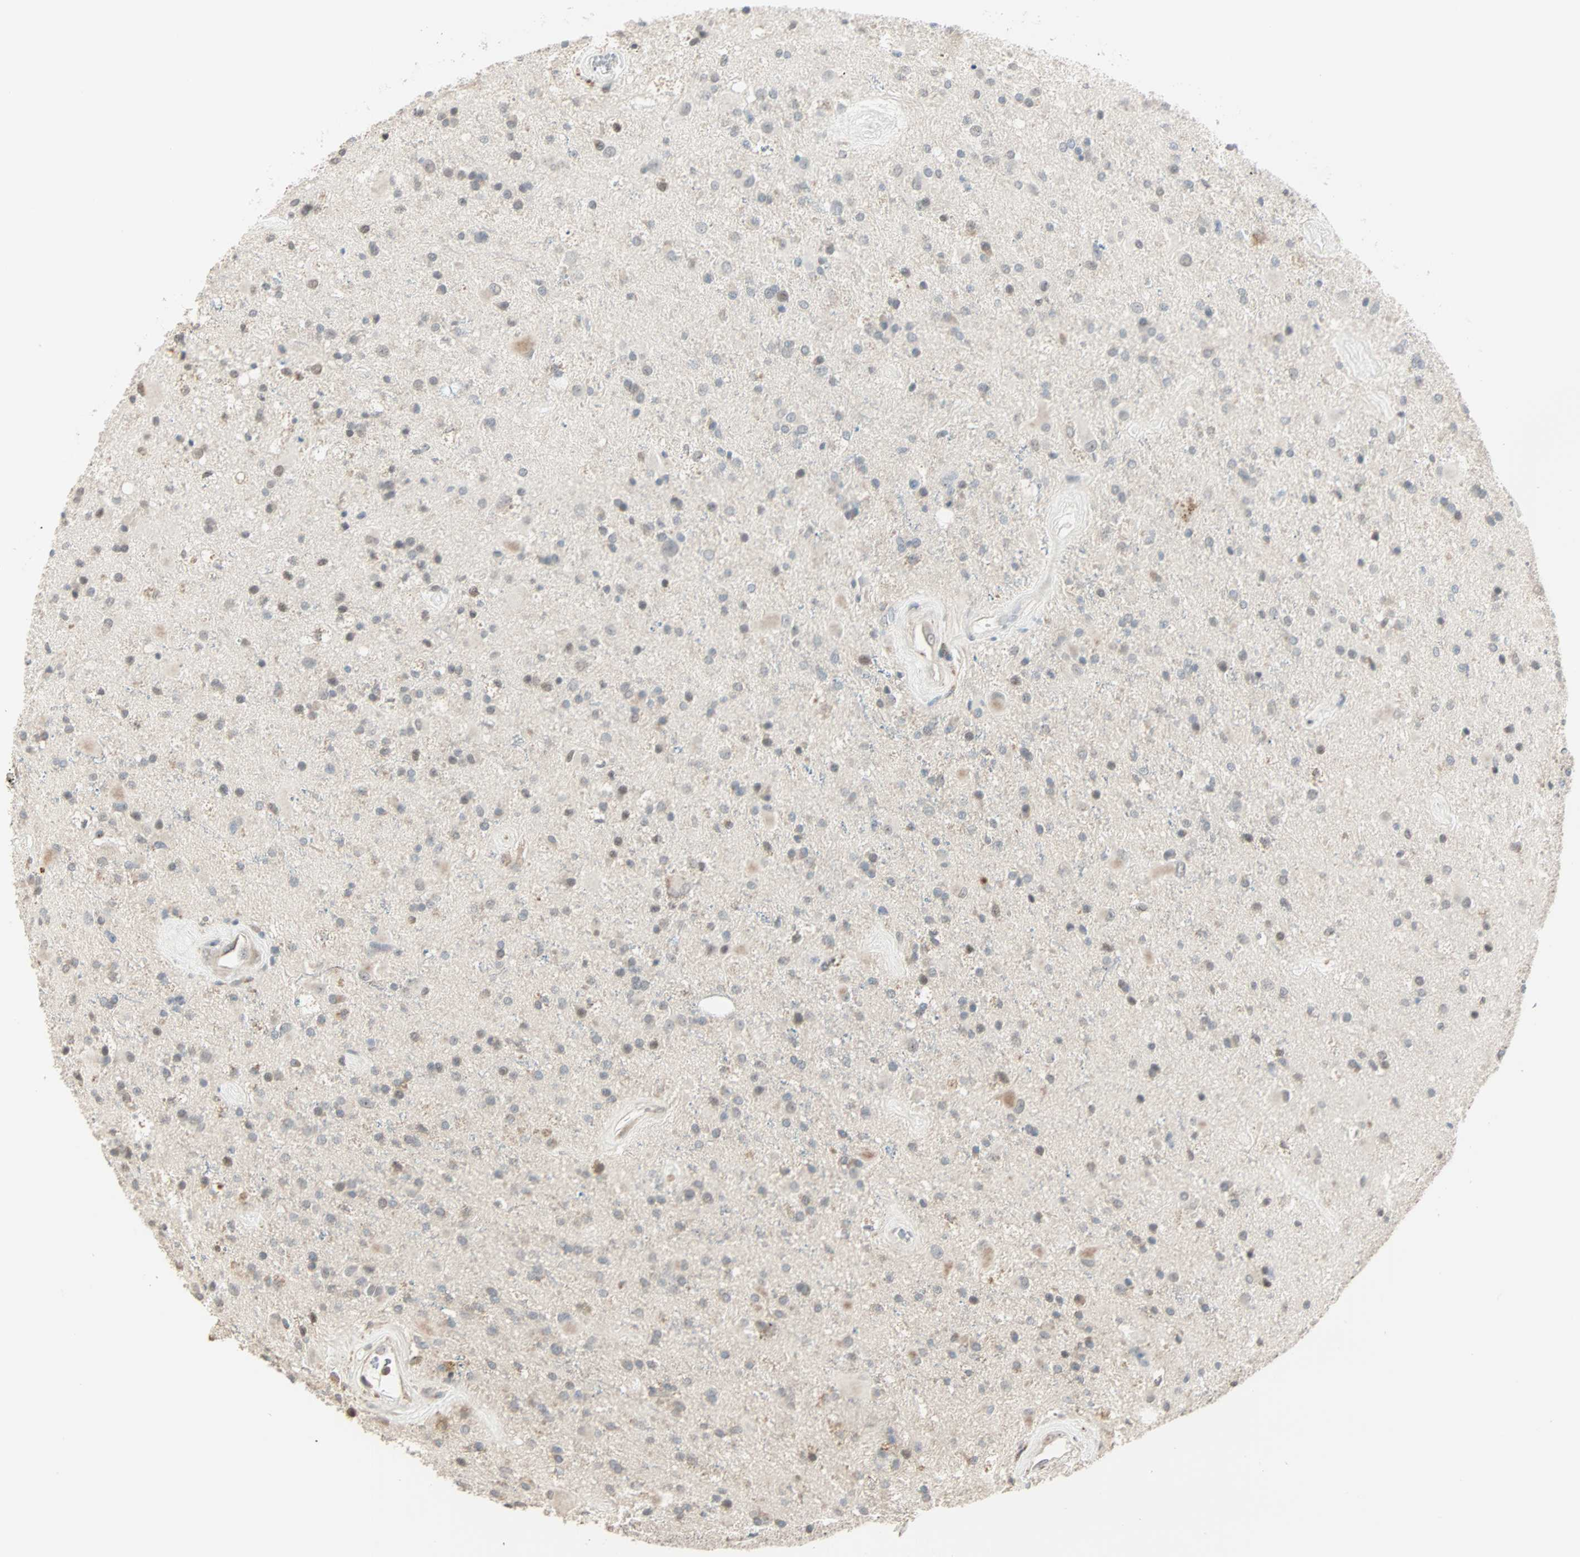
{"staining": {"intensity": "weak", "quantity": "<25%", "location": "cytoplasmic/membranous"}, "tissue": "glioma", "cell_type": "Tumor cells", "image_type": "cancer", "snomed": [{"axis": "morphology", "description": "Glioma, malignant, Low grade"}, {"axis": "topography", "description": "Brain"}], "caption": "Immunohistochemistry (IHC) micrograph of neoplastic tissue: glioma stained with DAB (3,3'-diaminobenzidine) demonstrates no significant protein positivity in tumor cells.", "gene": "KDM4A", "patient": {"sex": "male", "age": 58}}